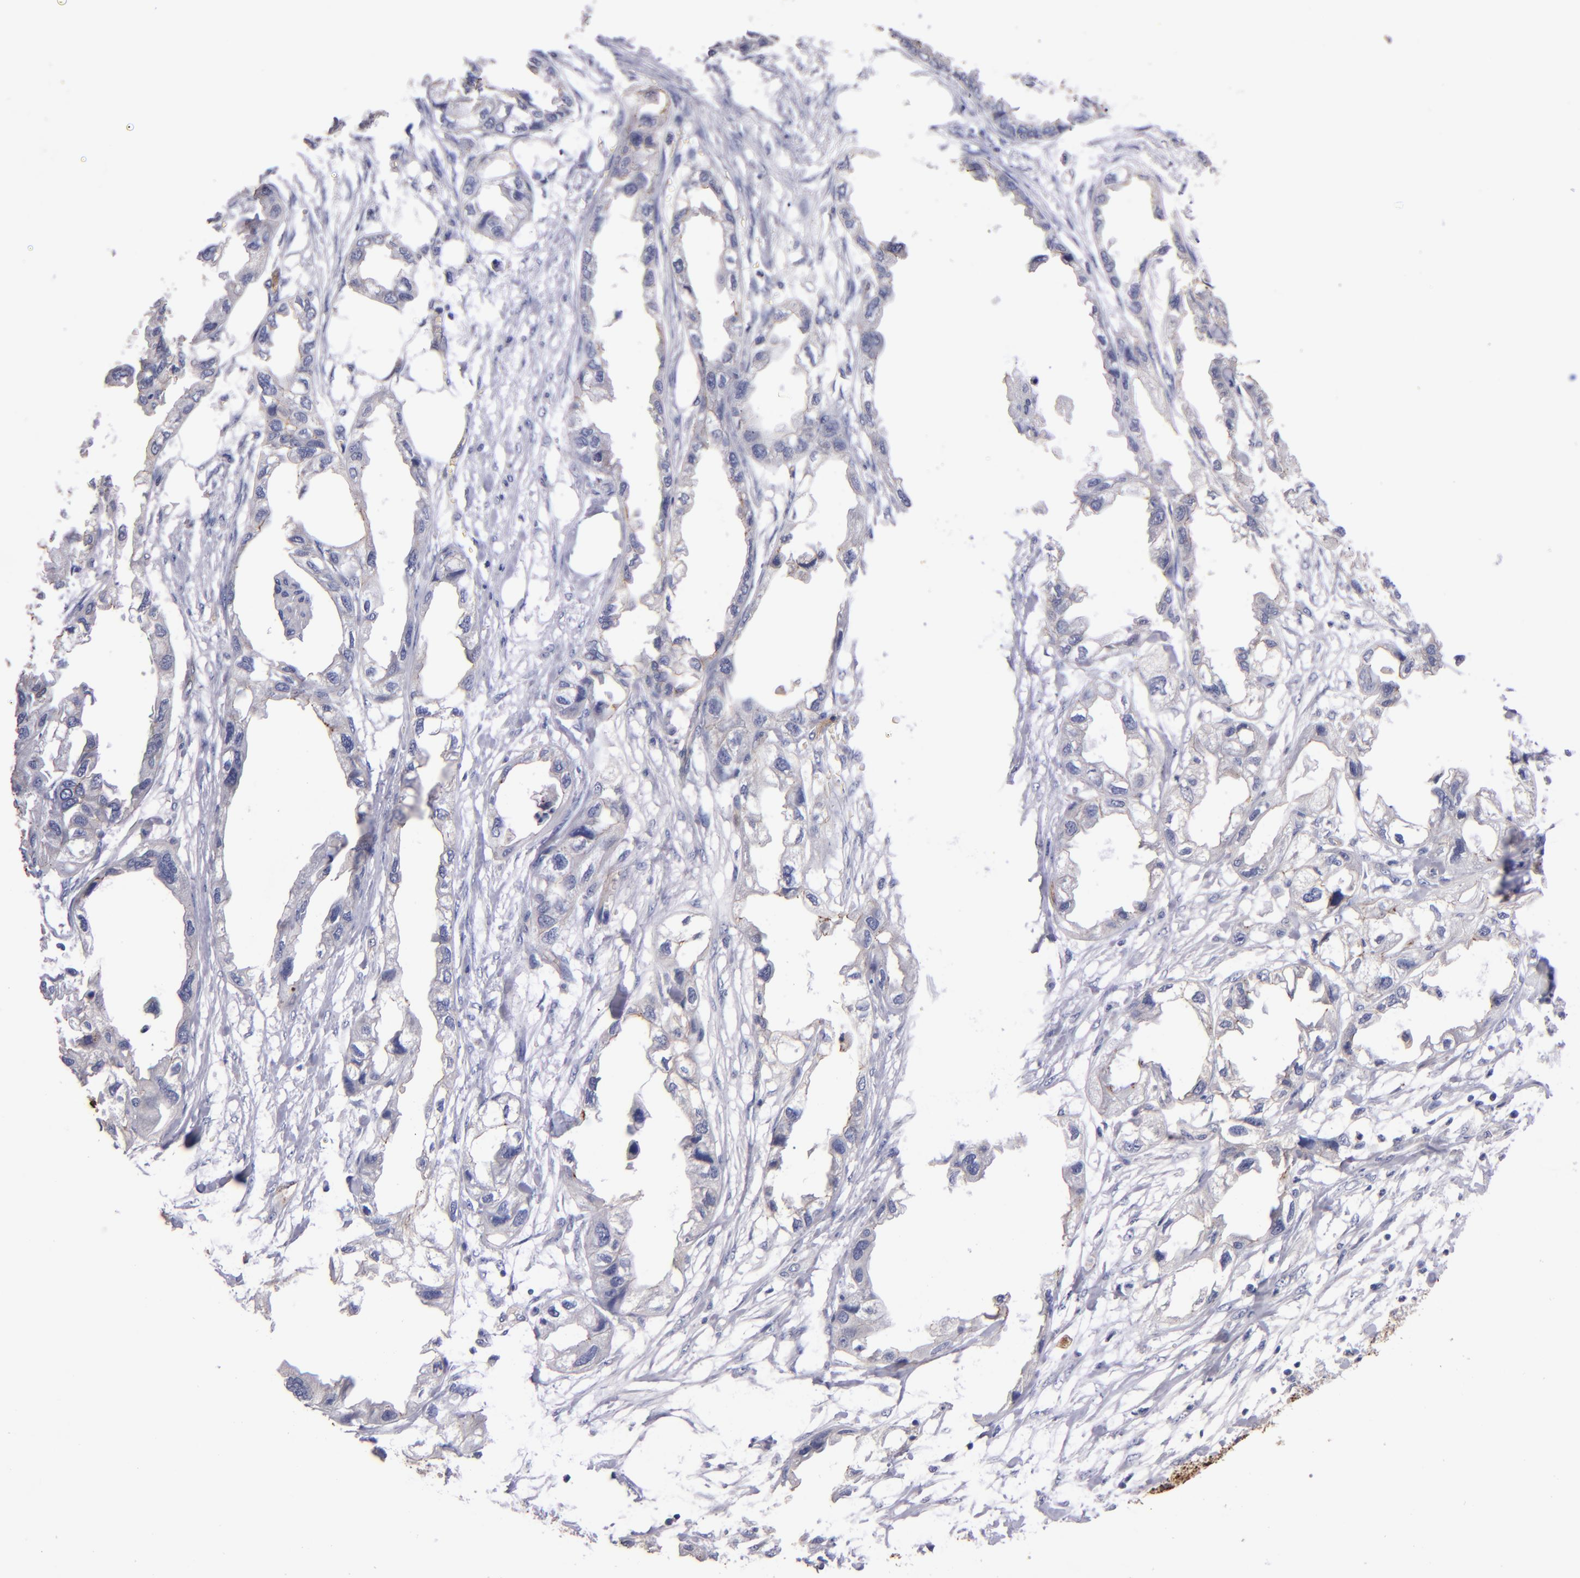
{"staining": {"intensity": "weak", "quantity": "<25%", "location": "cytoplasmic/membranous"}, "tissue": "endometrial cancer", "cell_type": "Tumor cells", "image_type": "cancer", "snomed": [{"axis": "morphology", "description": "Adenocarcinoma, NOS"}, {"axis": "topography", "description": "Endometrium"}], "caption": "This is an immunohistochemistry (IHC) photomicrograph of human endometrial adenocarcinoma. There is no positivity in tumor cells.", "gene": "CLDN5", "patient": {"sex": "female", "age": 67}}